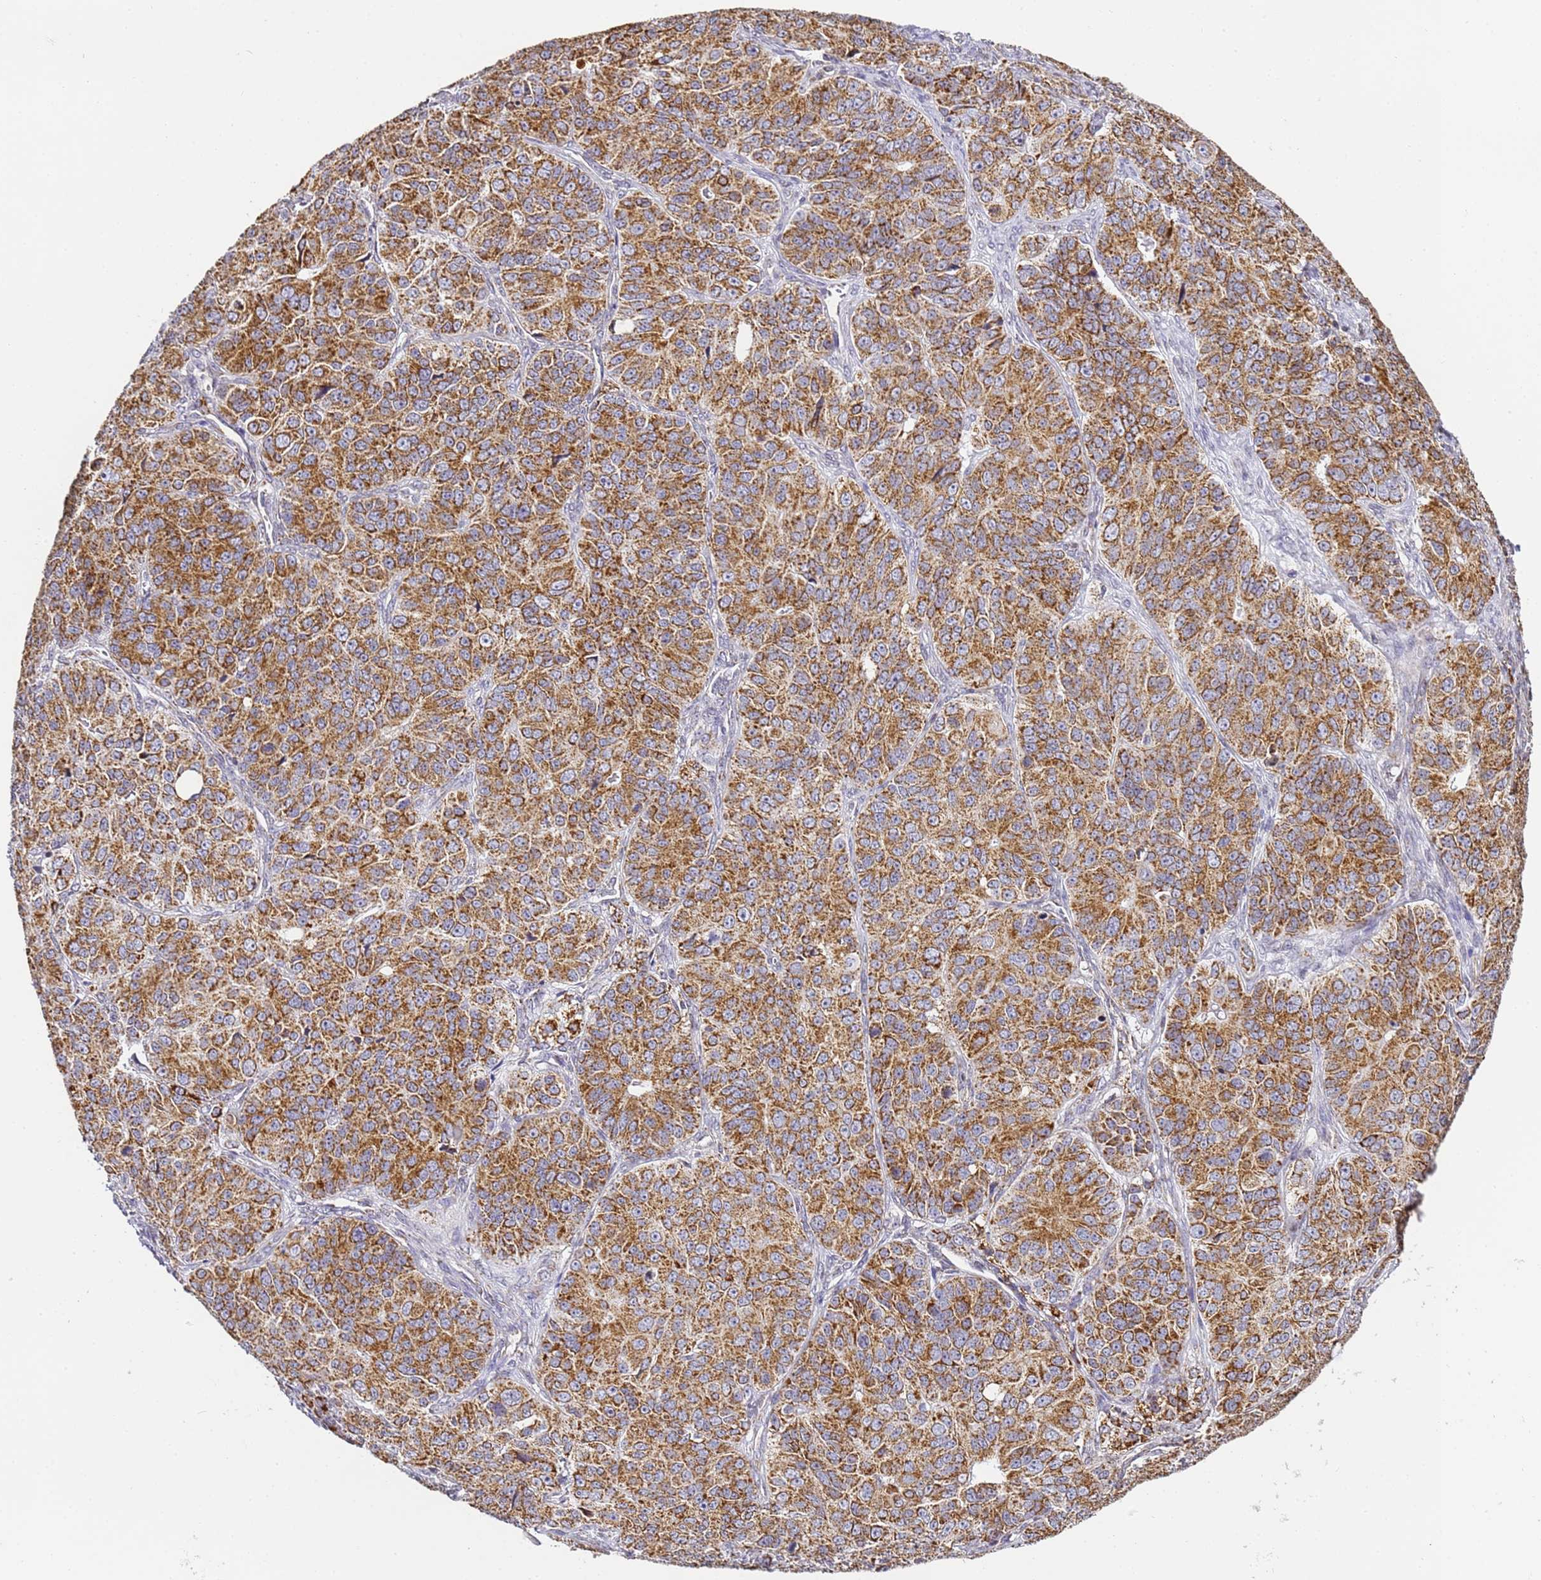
{"staining": {"intensity": "strong", "quantity": ">75%", "location": "cytoplasmic/membranous"}, "tissue": "ovarian cancer", "cell_type": "Tumor cells", "image_type": "cancer", "snomed": [{"axis": "morphology", "description": "Carcinoma, endometroid"}, {"axis": "topography", "description": "Ovary"}], "caption": "Immunohistochemical staining of human ovarian cancer demonstrates strong cytoplasmic/membranous protein expression in about >75% of tumor cells. (DAB = brown stain, brightfield microscopy at high magnification).", "gene": "HSPE1", "patient": {"sex": "female", "age": 51}}